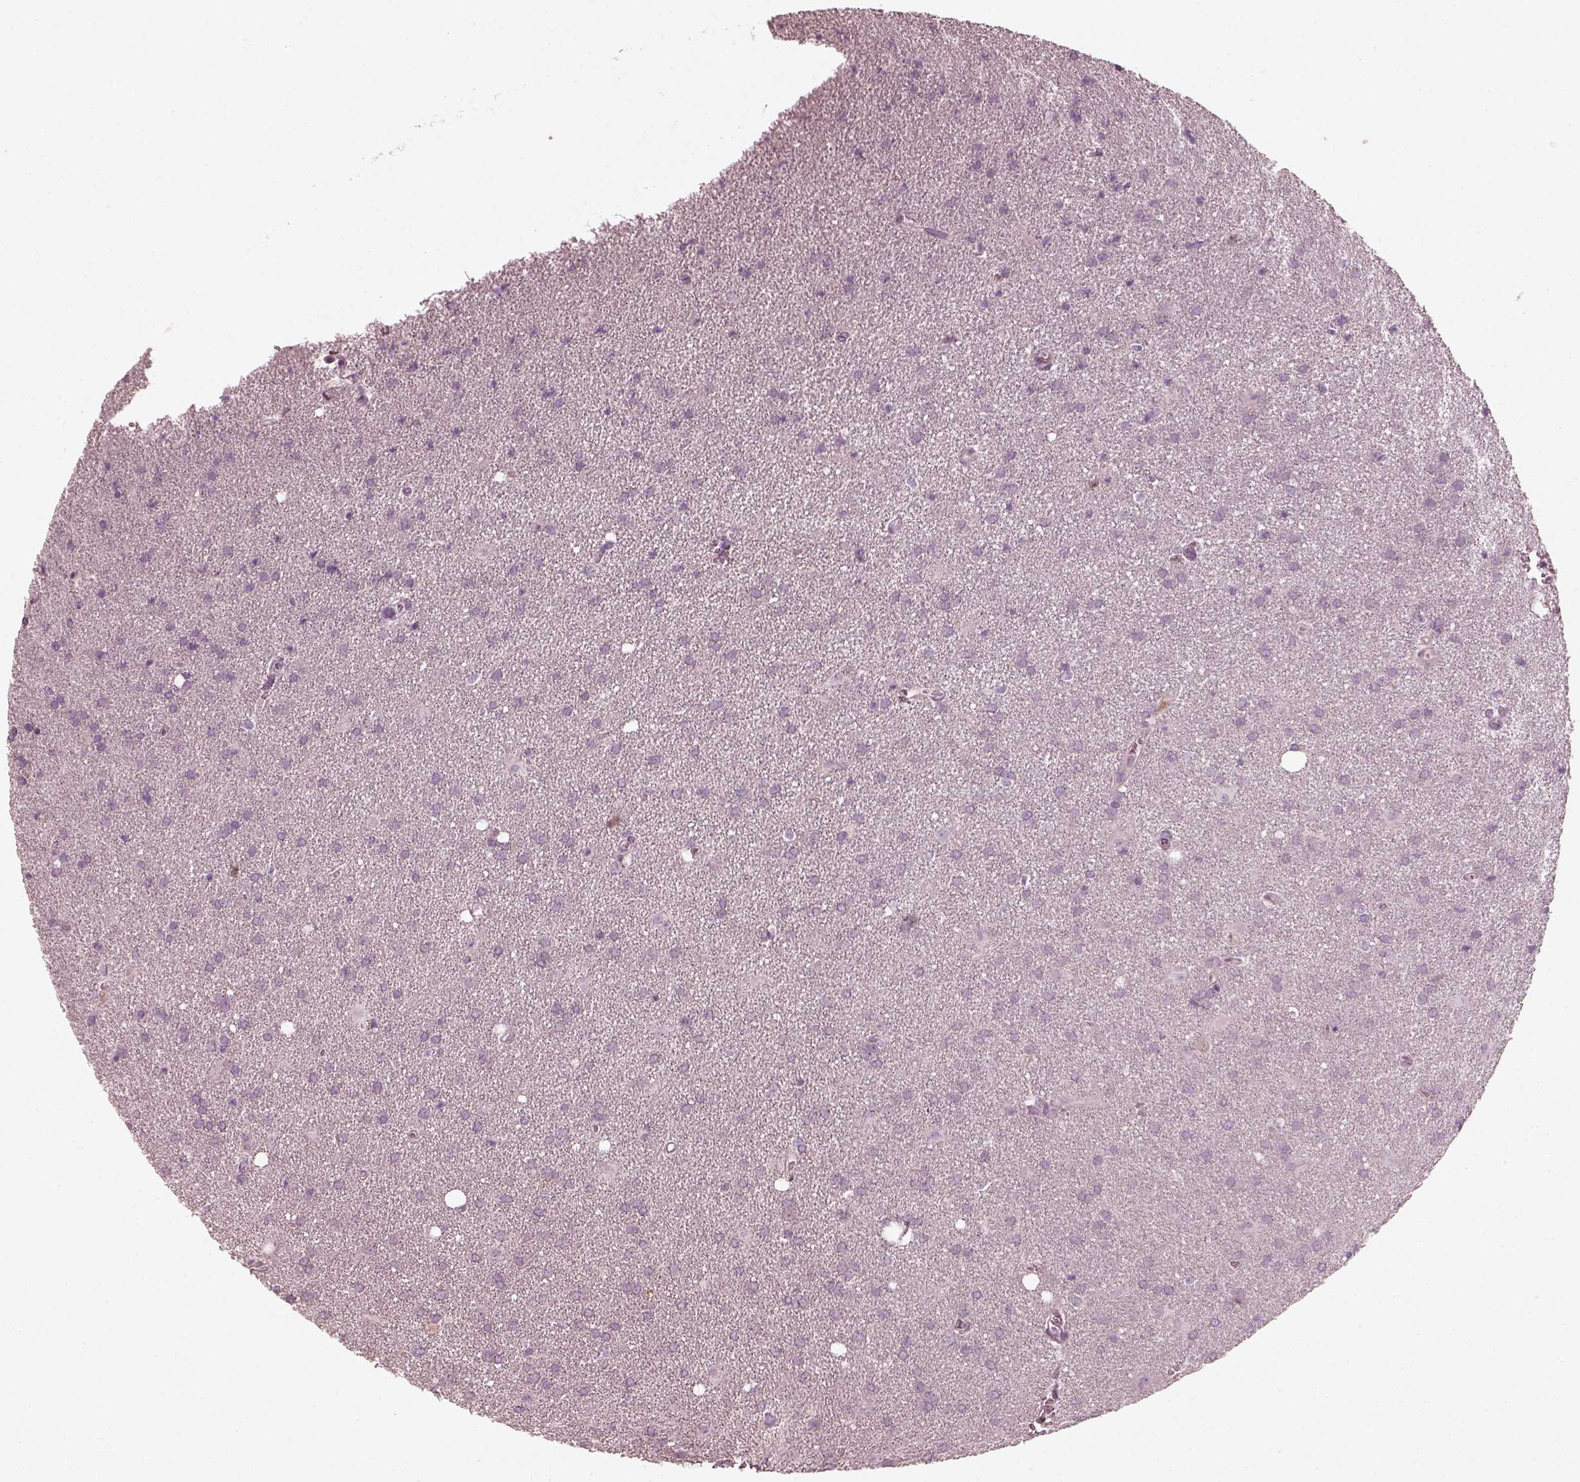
{"staining": {"intensity": "negative", "quantity": "none", "location": "none"}, "tissue": "glioma", "cell_type": "Tumor cells", "image_type": "cancer", "snomed": [{"axis": "morphology", "description": "Glioma, malignant, Low grade"}, {"axis": "topography", "description": "Brain"}], "caption": "The image demonstrates no staining of tumor cells in low-grade glioma (malignant).", "gene": "CHIT1", "patient": {"sex": "male", "age": 58}}